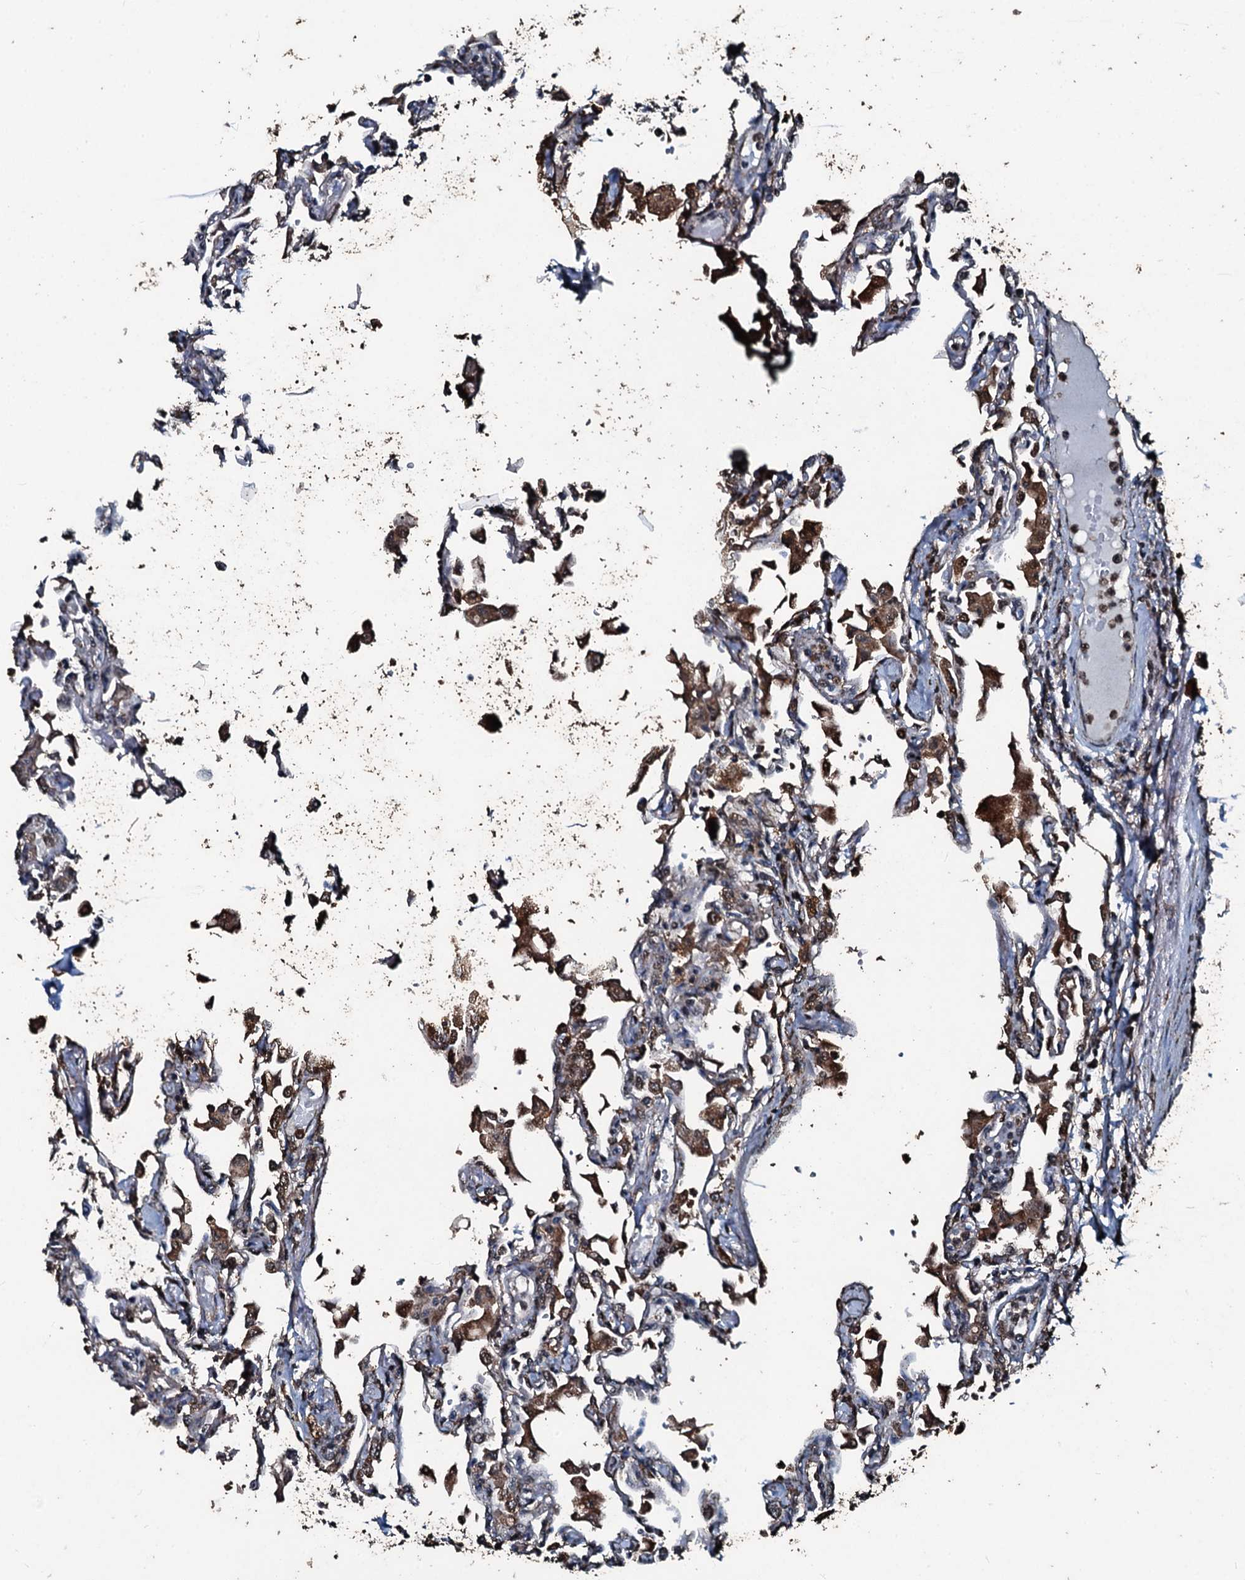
{"staining": {"intensity": "weak", "quantity": "<25%", "location": "cytoplasmic/membranous"}, "tissue": "lung", "cell_type": "Alveolar cells", "image_type": "normal", "snomed": [{"axis": "morphology", "description": "Normal tissue, NOS"}, {"axis": "topography", "description": "Bronchus"}, {"axis": "topography", "description": "Lung"}], "caption": "Lung was stained to show a protein in brown. There is no significant positivity in alveolar cells. Nuclei are stained in blue.", "gene": "FAAP24", "patient": {"sex": "female", "age": 49}}